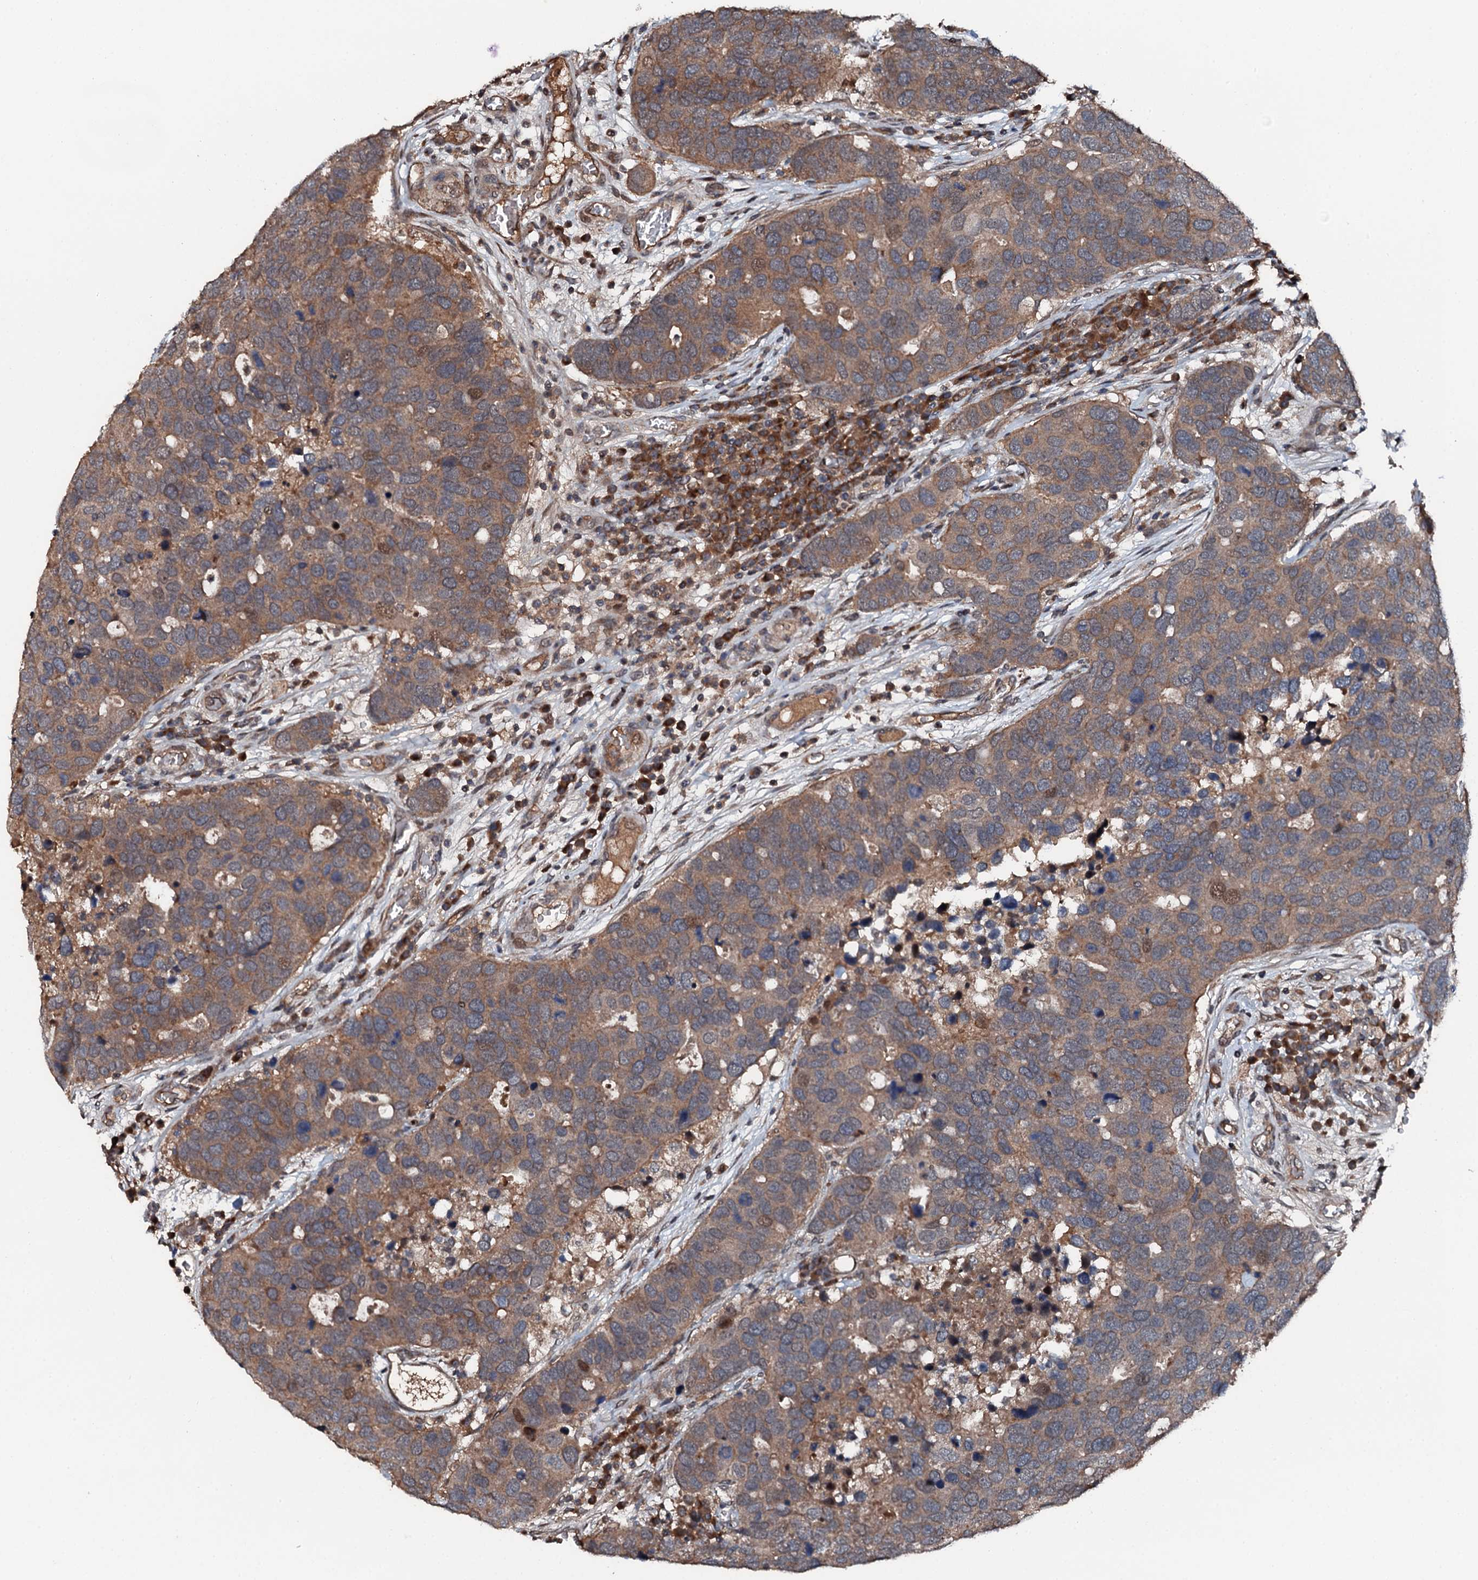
{"staining": {"intensity": "moderate", "quantity": ">75%", "location": "cytoplasmic/membranous,nuclear"}, "tissue": "breast cancer", "cell_type": "Tumor cells", "image_type": "cancer", "snomed": [{"axis": "morphology", "description": "Duct carcinoma"}, {"axis": "topography", "description": "Breast"}], "caption": "Immunohistochemistry (DAB (3,3'-diaminobenzidine)) staining of human breast cancer (invasive ductal carcinoma) reveals moderate cytoplasmic/membranous and nuclear protein expression in approximately >75% of tumor cells.", "gene": "FLYWCH1", "patient": {"sex": "female", "age": 83}}